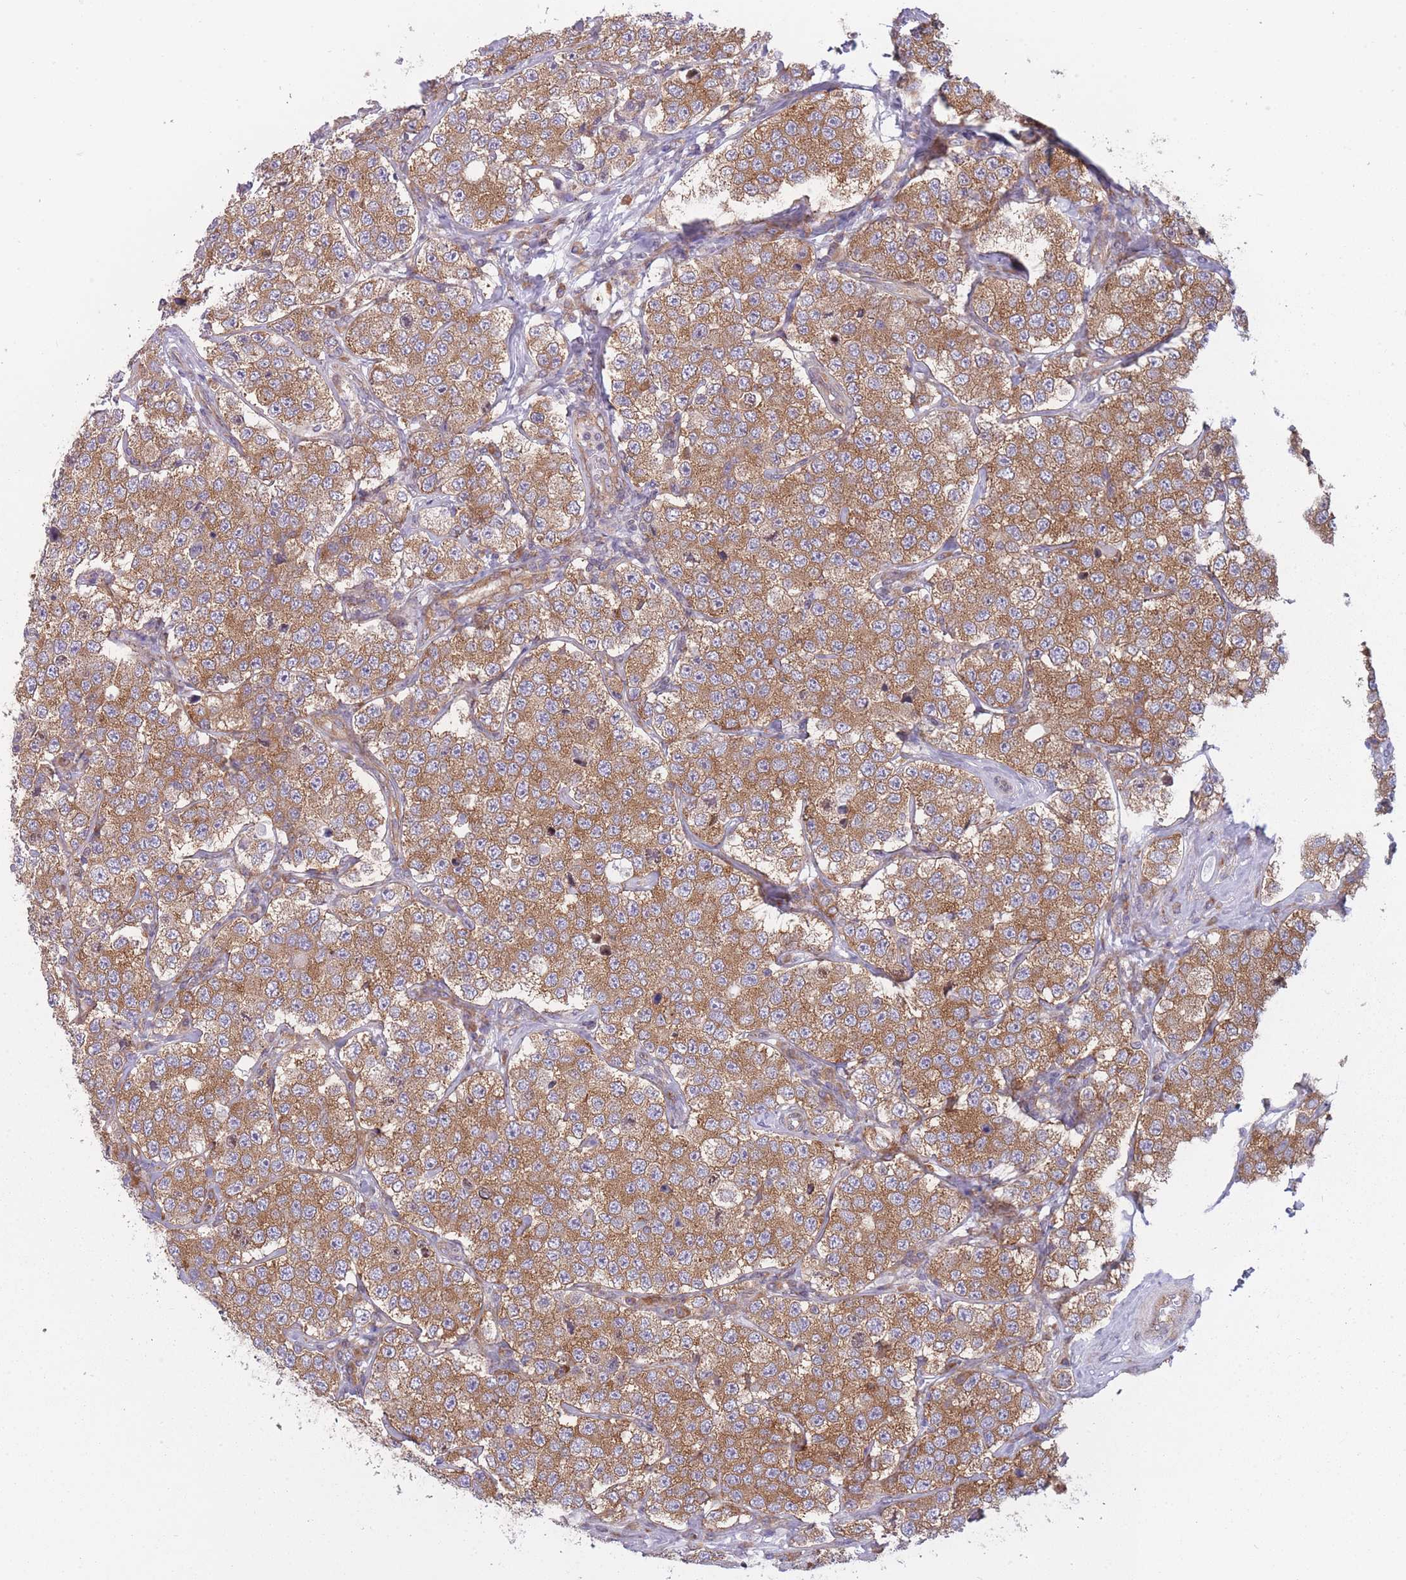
{"staining": {"intensity": "moderate", "quantity": ">75%", "location": "cytoplasmic/membranous"}, "tissue": "testis cancer", "cell_type": "Tumor cells", "image_type": "cancer", "snomed": [{"axis": "morphology", "description": "Seminoma, NOS"}, {"axis": "topography", "description": "Testis"}], "caption": "Immunohistochemistry staining of testis cancer (seminoma), which exhibits medium levels of moderate cytoplasmic/membranous staining in about >75% of tumor cells indicating moderate cytoplasmic/membranous protein staining. The staining was performed using DAB (3,3'-diaminobenzidine) (brown) for protein detection and nuclei were counterstained in hematoxylin (blue).", "gene": "CCDC124", "patient": {"sex": "male", "age": 34}}